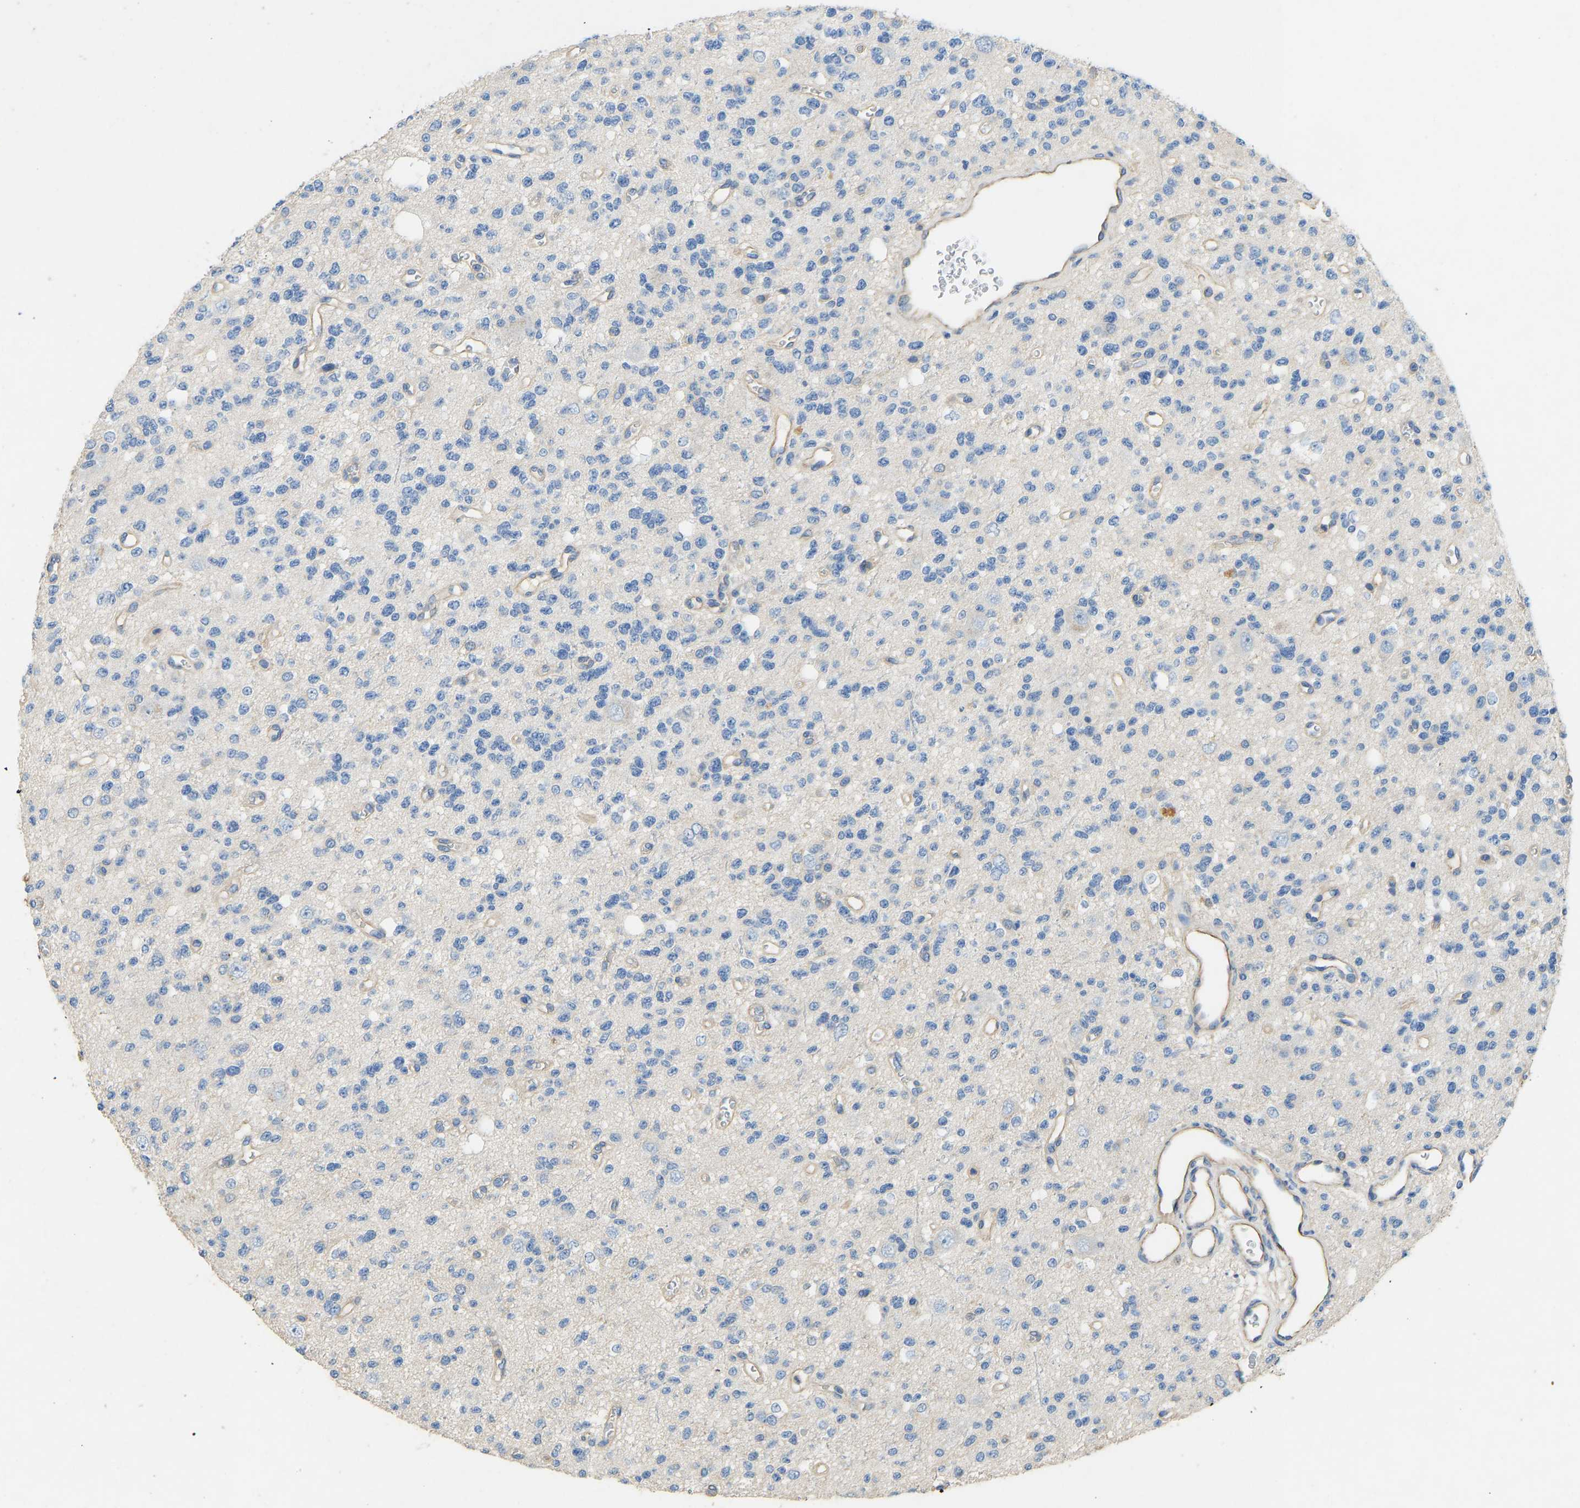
{"staining": {"intensity": "negative", "quantity": "none", "location": "none"}, "tissue": "glioma", "cell_type": "Tumor cells", "image_type": "cancer", "snomed": [{"axis": "morphology", "description": "Glioma, malignant, Low grade"}, {"axis": "topography", "description": "Brain"}], "caption": "Photomicrograph shows no protein expression in tumor cells of malignant low-grade glioma tissue.", "gene": "TECTA", "patient": {"sex": "male", "age": 38}}